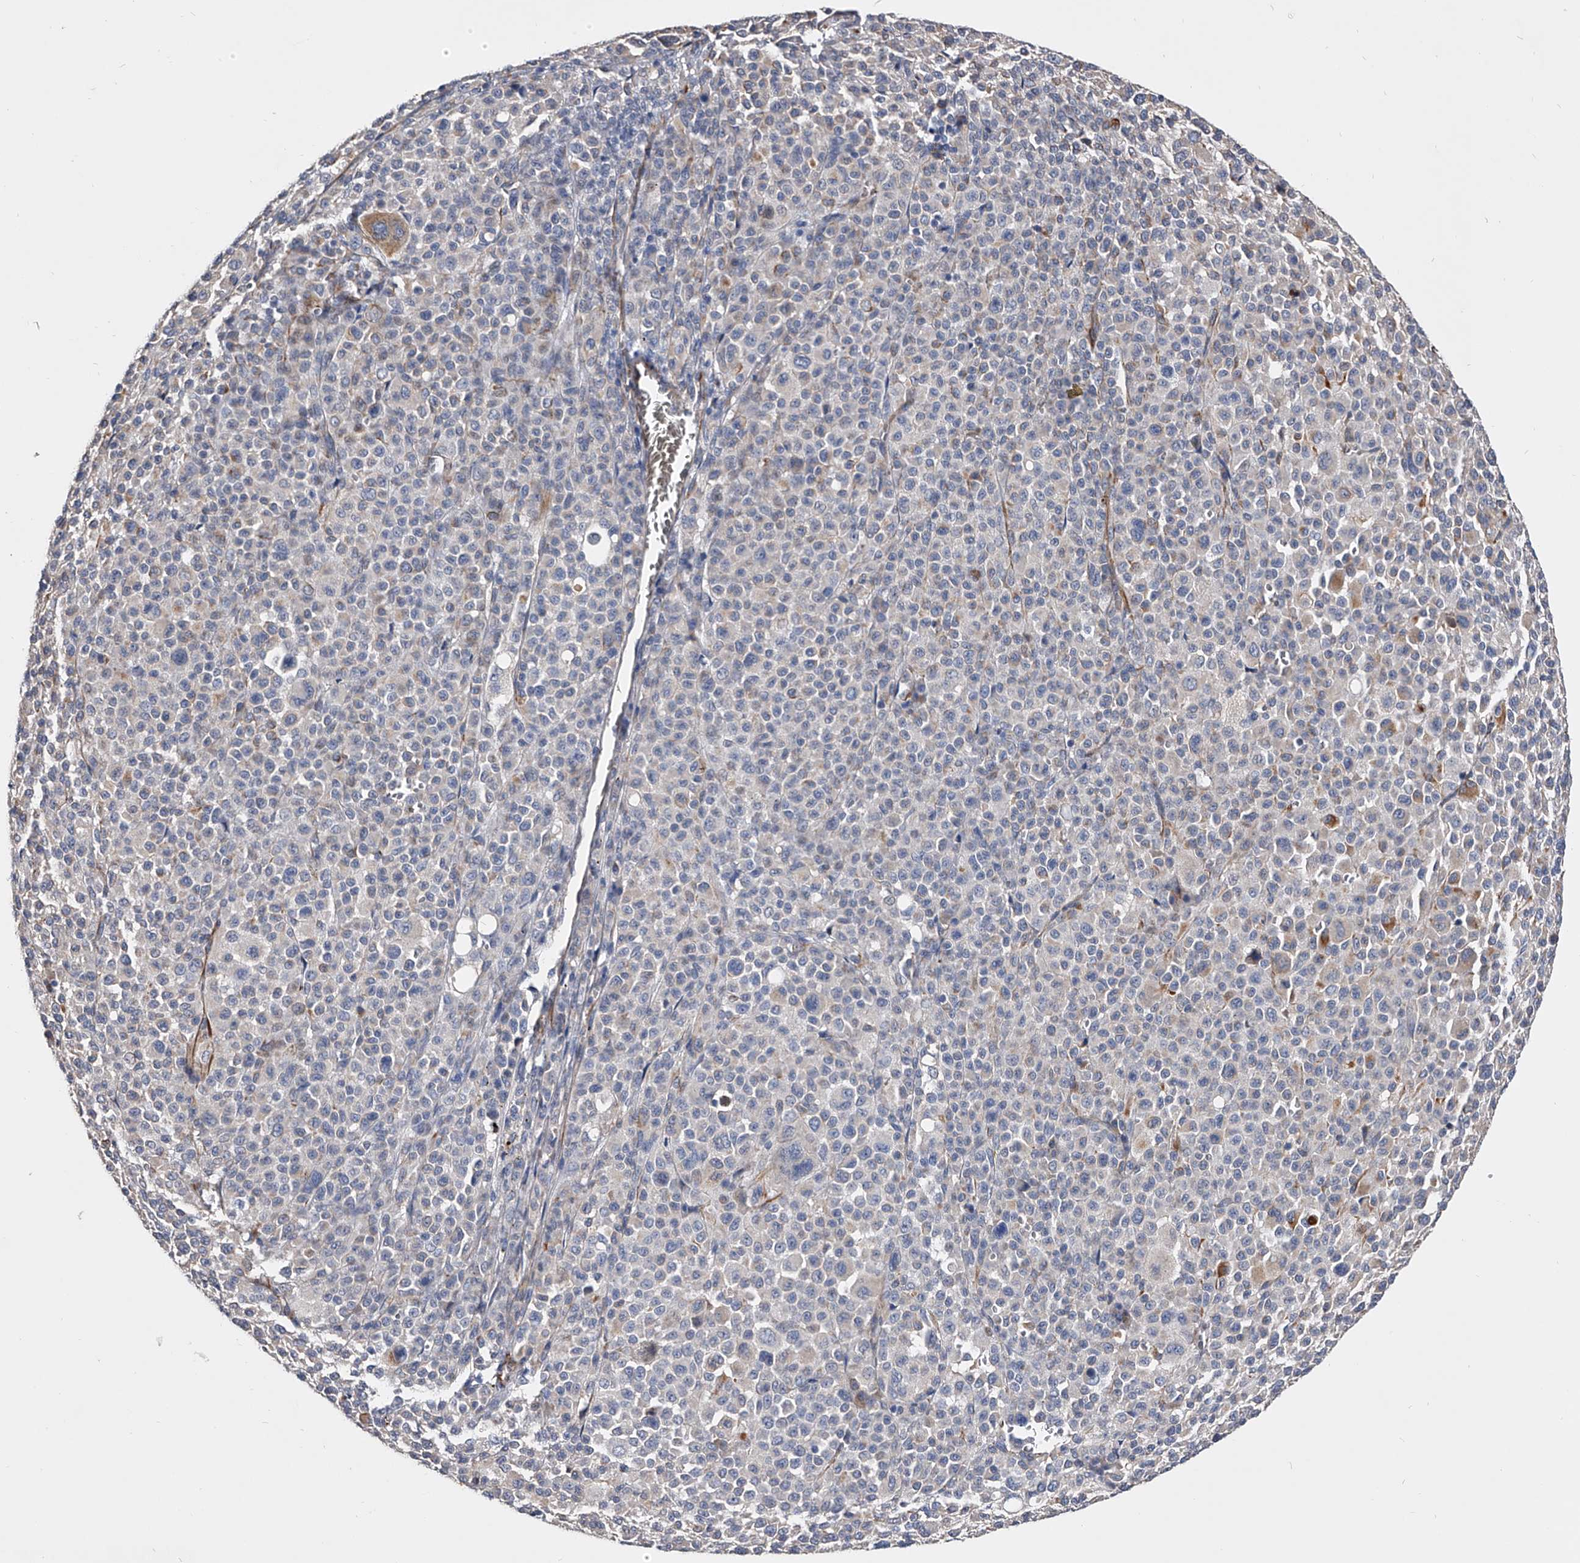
{"staining": {"intensity": "moderate", "quantity": "<25%", "location": "cytoplasmic/membranous"}, "tissue": "melanoma", "cell_type": "Tumor cells", "image_type": "cancer", "snomed": [{"axis": "morphology", "description": "Malignant melanoma, Metastatic site"}, {"axis": "topography", "description": "Skin"}], "caption": "Moderate cytoplasmic/membranous staining is seen in approximately <25% of tumor cells in melanoma.", "gene": "EFCAB7", "patient": {"sex": "female", "age": 74}}